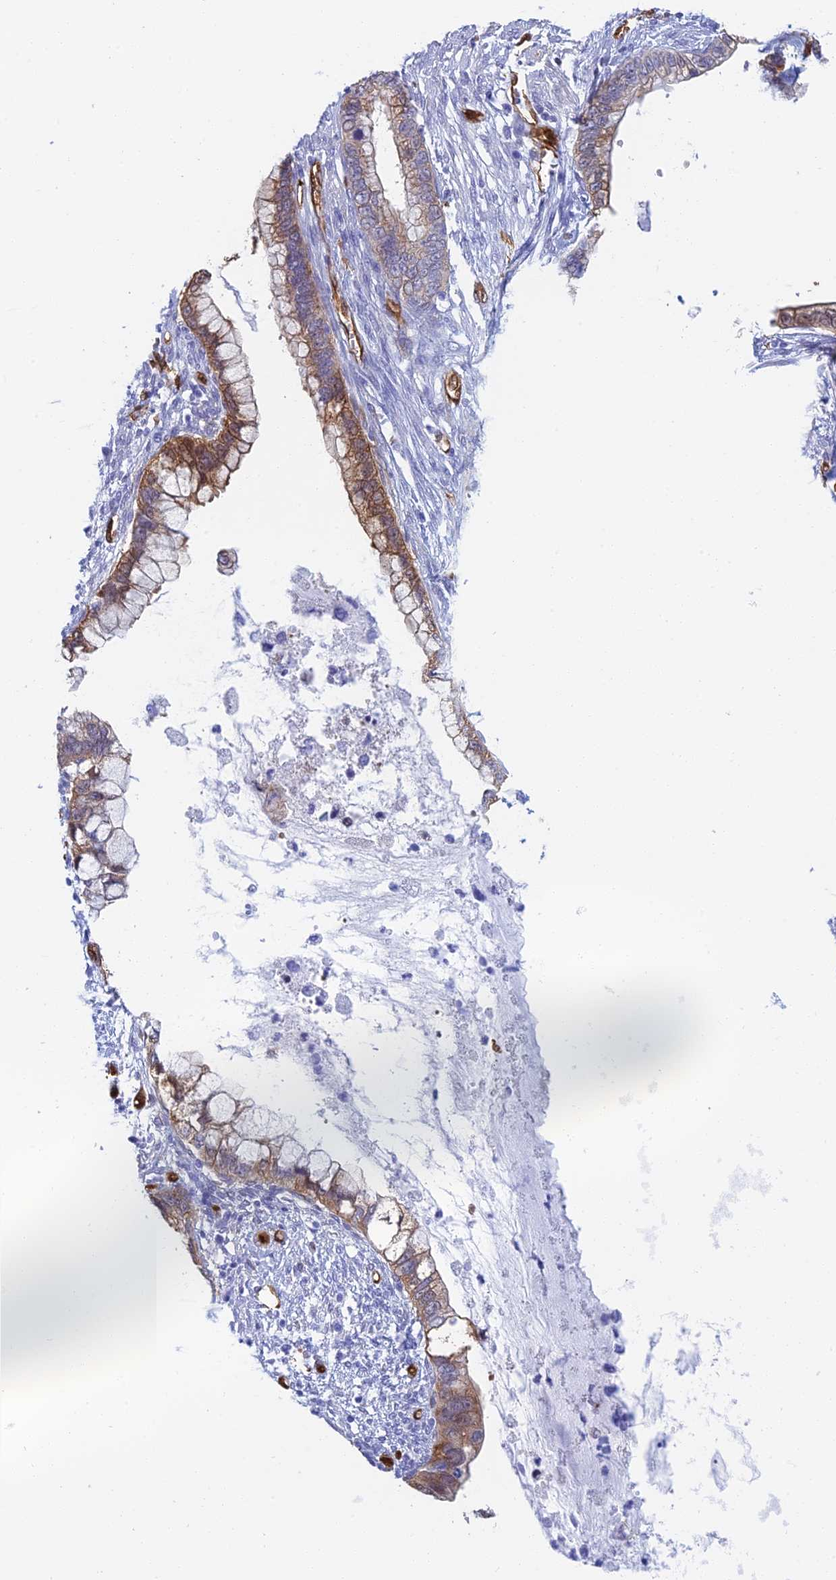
{"staining": {"intensity": "moderate", "quantity": ">75%", "location": "cytoplasmic/membranous"}, "tissue": "cervical cancer", "cell_type": "Tumor cells", "image_type": "cancer", "snomed": [{"axis": "morphology", "description": "Adenocarcinoma, NOS"}, {"axis": "topography", "description": "Cervix"}], "caption": "A medium amount of moderate cytoplasmic/membranous staining is present in about >75% of tumor cells in cervical cancer (adenocarcinoma) tissue.", "gene": "CRIP2", "patient": {"sex": "female", "age": 44}}